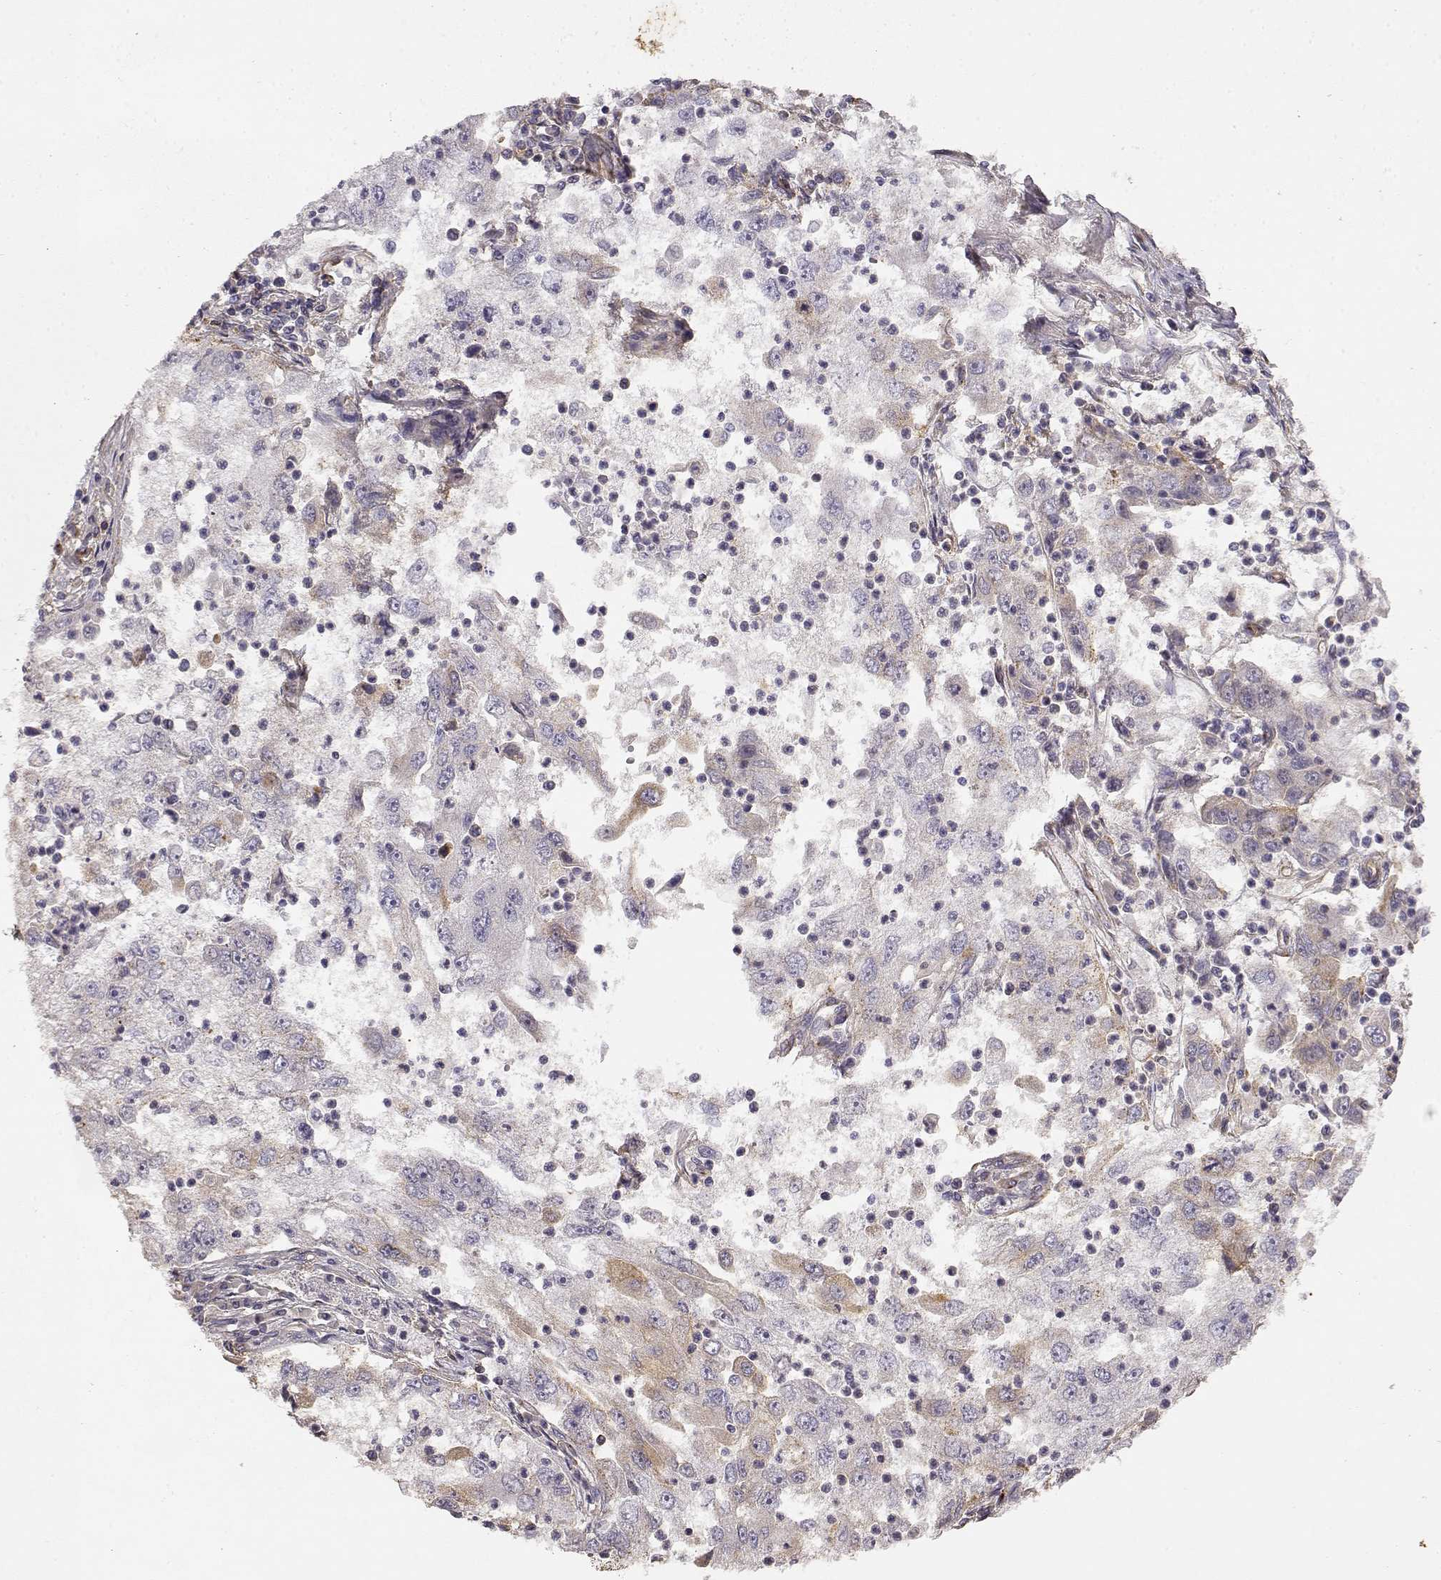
{"staining": {"intensity": "weak", "quantity": "<25%", "location": "cytoplasmic/membranous"}, "tissue": "cervical cancer", "cell_type": "Tumor cells", "image_type": "cancer", "snomed": [{"axis": "morphology", "description": "Squamous cell carcinoma, NOS"}, {"axis": "topography", "description": "Cervix"}], "caption": "A photomicrograph of cervical cancer (squamous cell carcinoma) stained for a protein demonstrates no brown staining in tumor cells.", "gene": "IFITM1", "patient": {"sex": "female", "age": 36}}